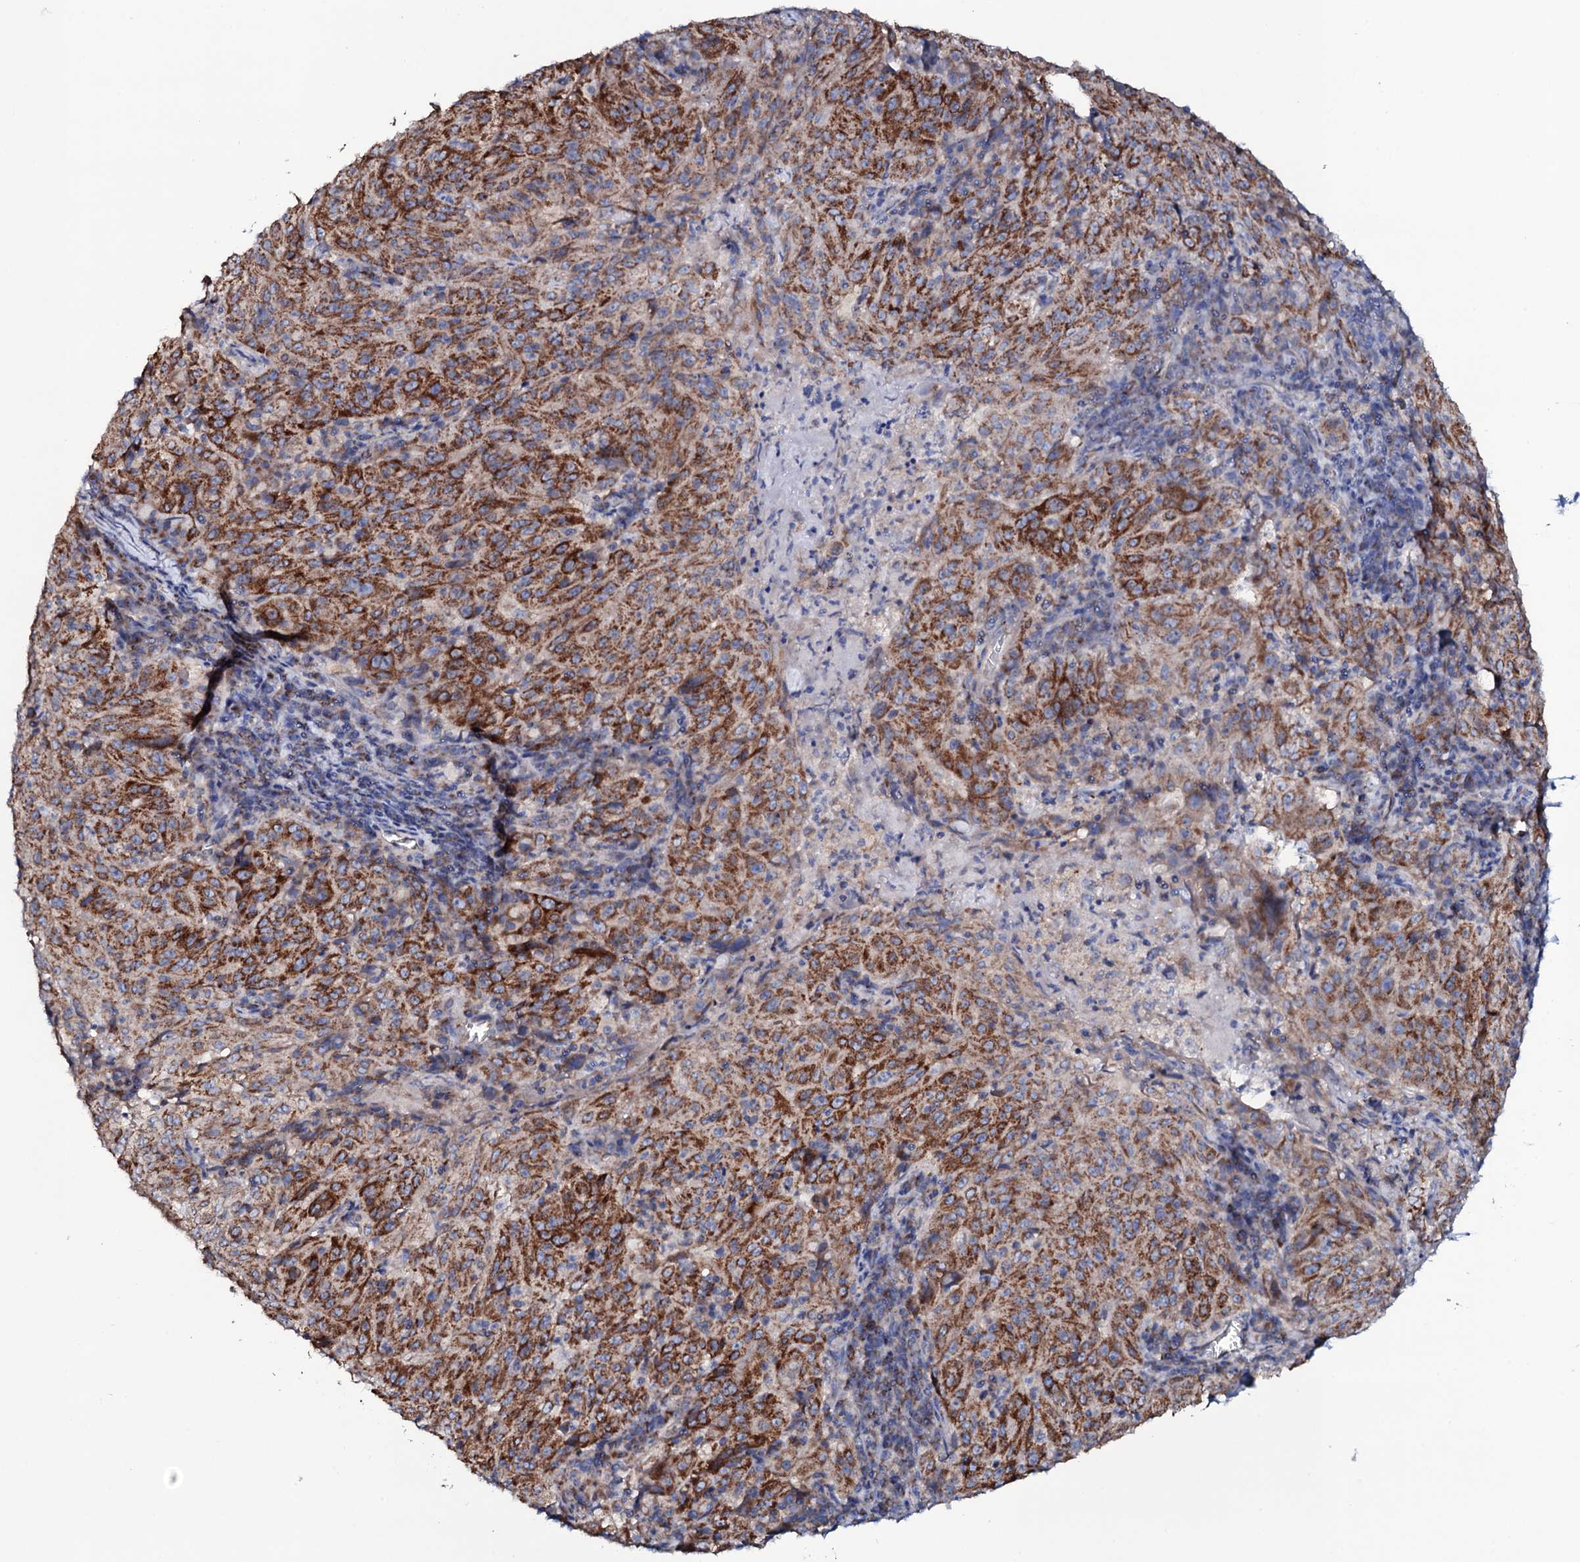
{"staining": {"intensity": "moderate", "quantity": ">75%", "location": "cytoplasmic/membranous"}, "tissue": "pancreatic cancer", "cell_type": "Tumor cells", "image_type": "cancer", "snomed": [{"axis": "morphology", "description": "Adenocarcinoma, NOS"}, {"axis": "topography", "description": "Pancreas"}], "caption": "Human adenocarcinoma (pancreatic) stained for a protein (brown) exhibits moderate cytoplasmic/membranous positive expression in approximately >75% of tumor cells.", "gene": "TCAF2", "patient": {"sex": "male", "age": 63}}